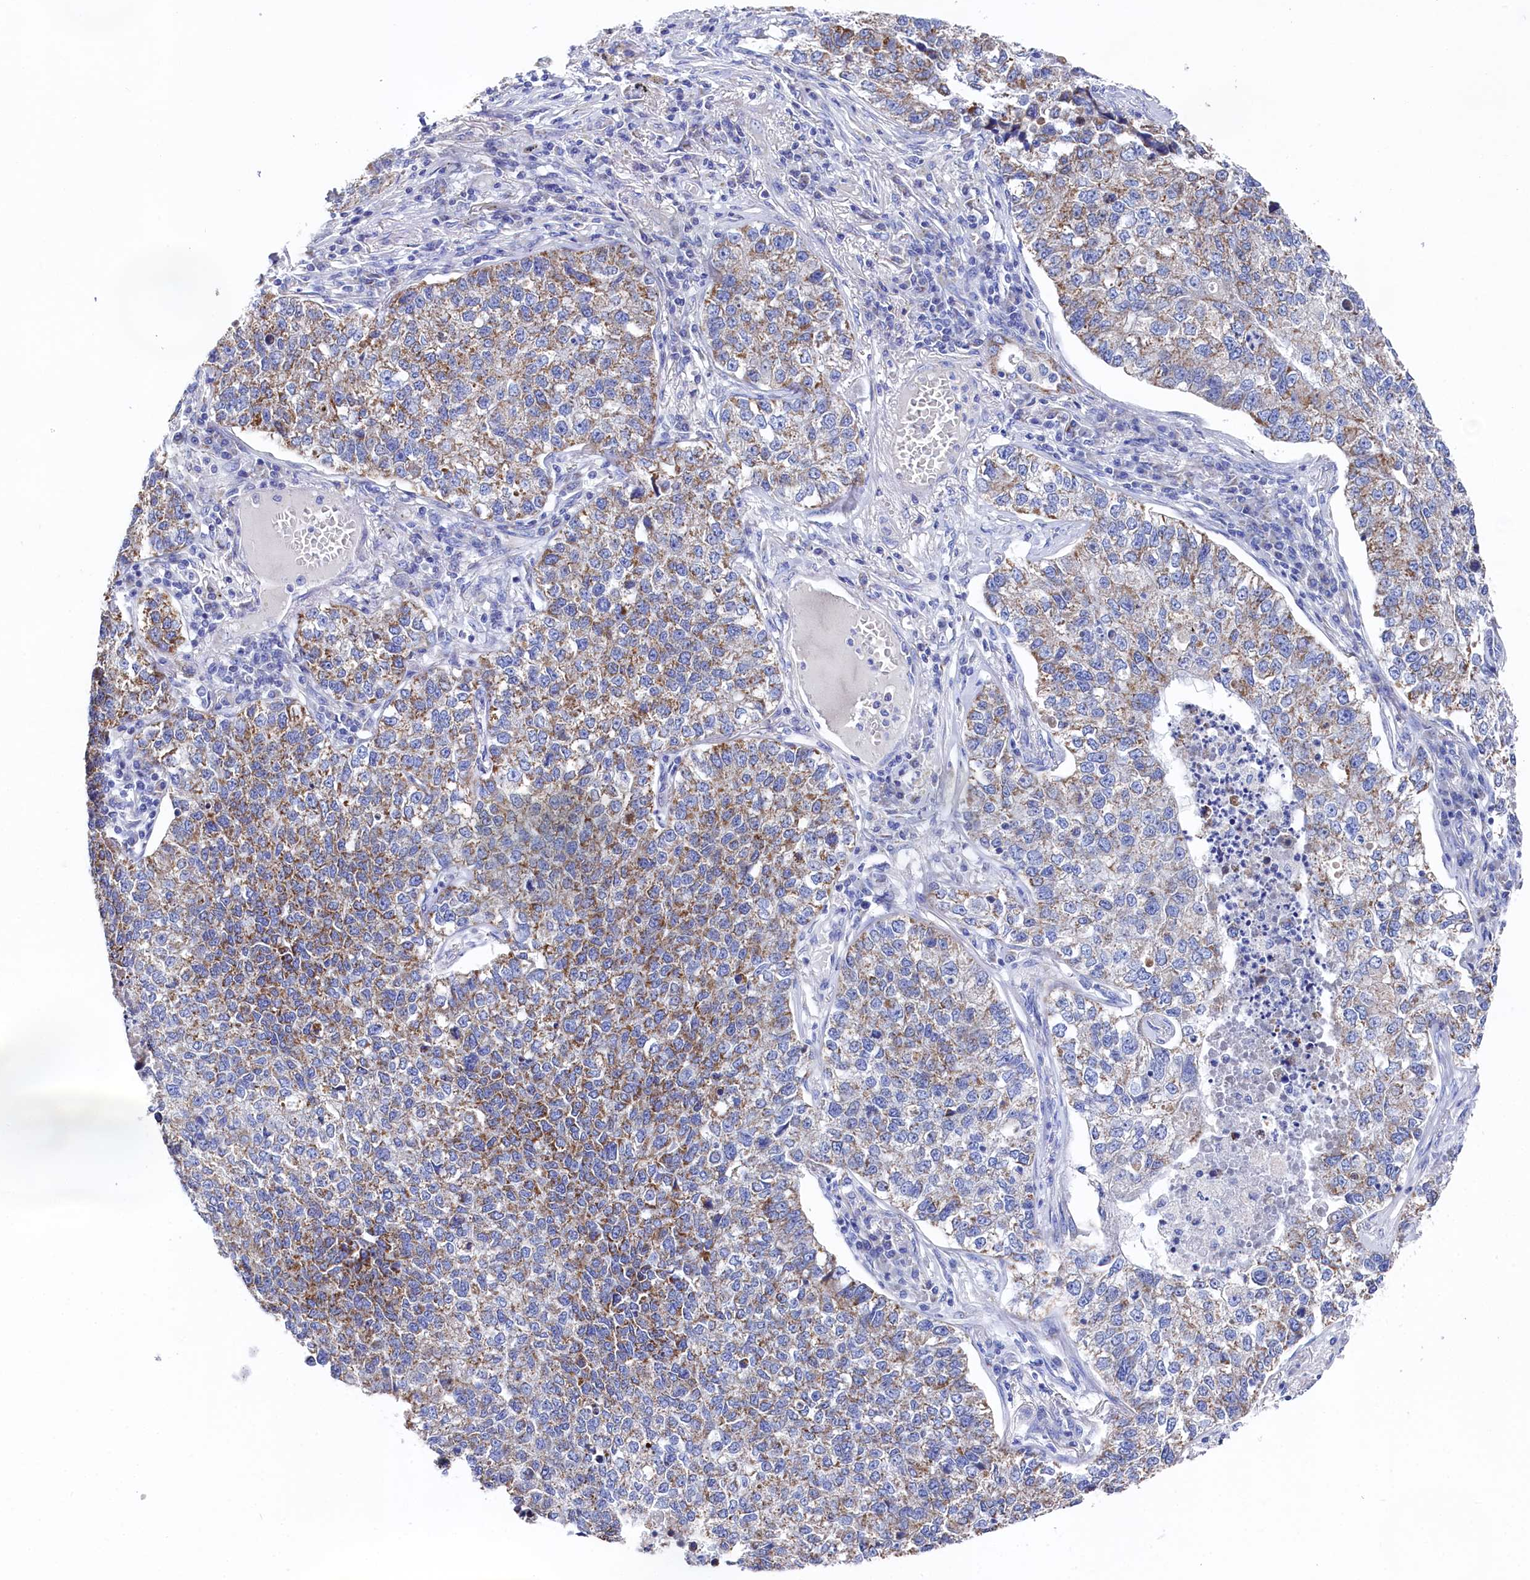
{"staining": {"intensity": "weak", "quantity": "25%-75%", "location": "cytoplasmic/membranous"}, "tissue": "lung cancer", "cell_type": "Tumor cells", "image_type": "cancer", "snomed": [{"axis": "morphology", "description": "Adenocarcinoma, NOS"}, {"axis": "topography", "description": "Lung"}], "caption": "Approximately 25%-75% of tumor cells in adenocarcinoma (lung) exhibit weak cytoplasmic/membranous protein staining as visualized by brown immunohistochemical staining.", "gene": "MMAB", "patient": {"sex": "male", "age": 49}}